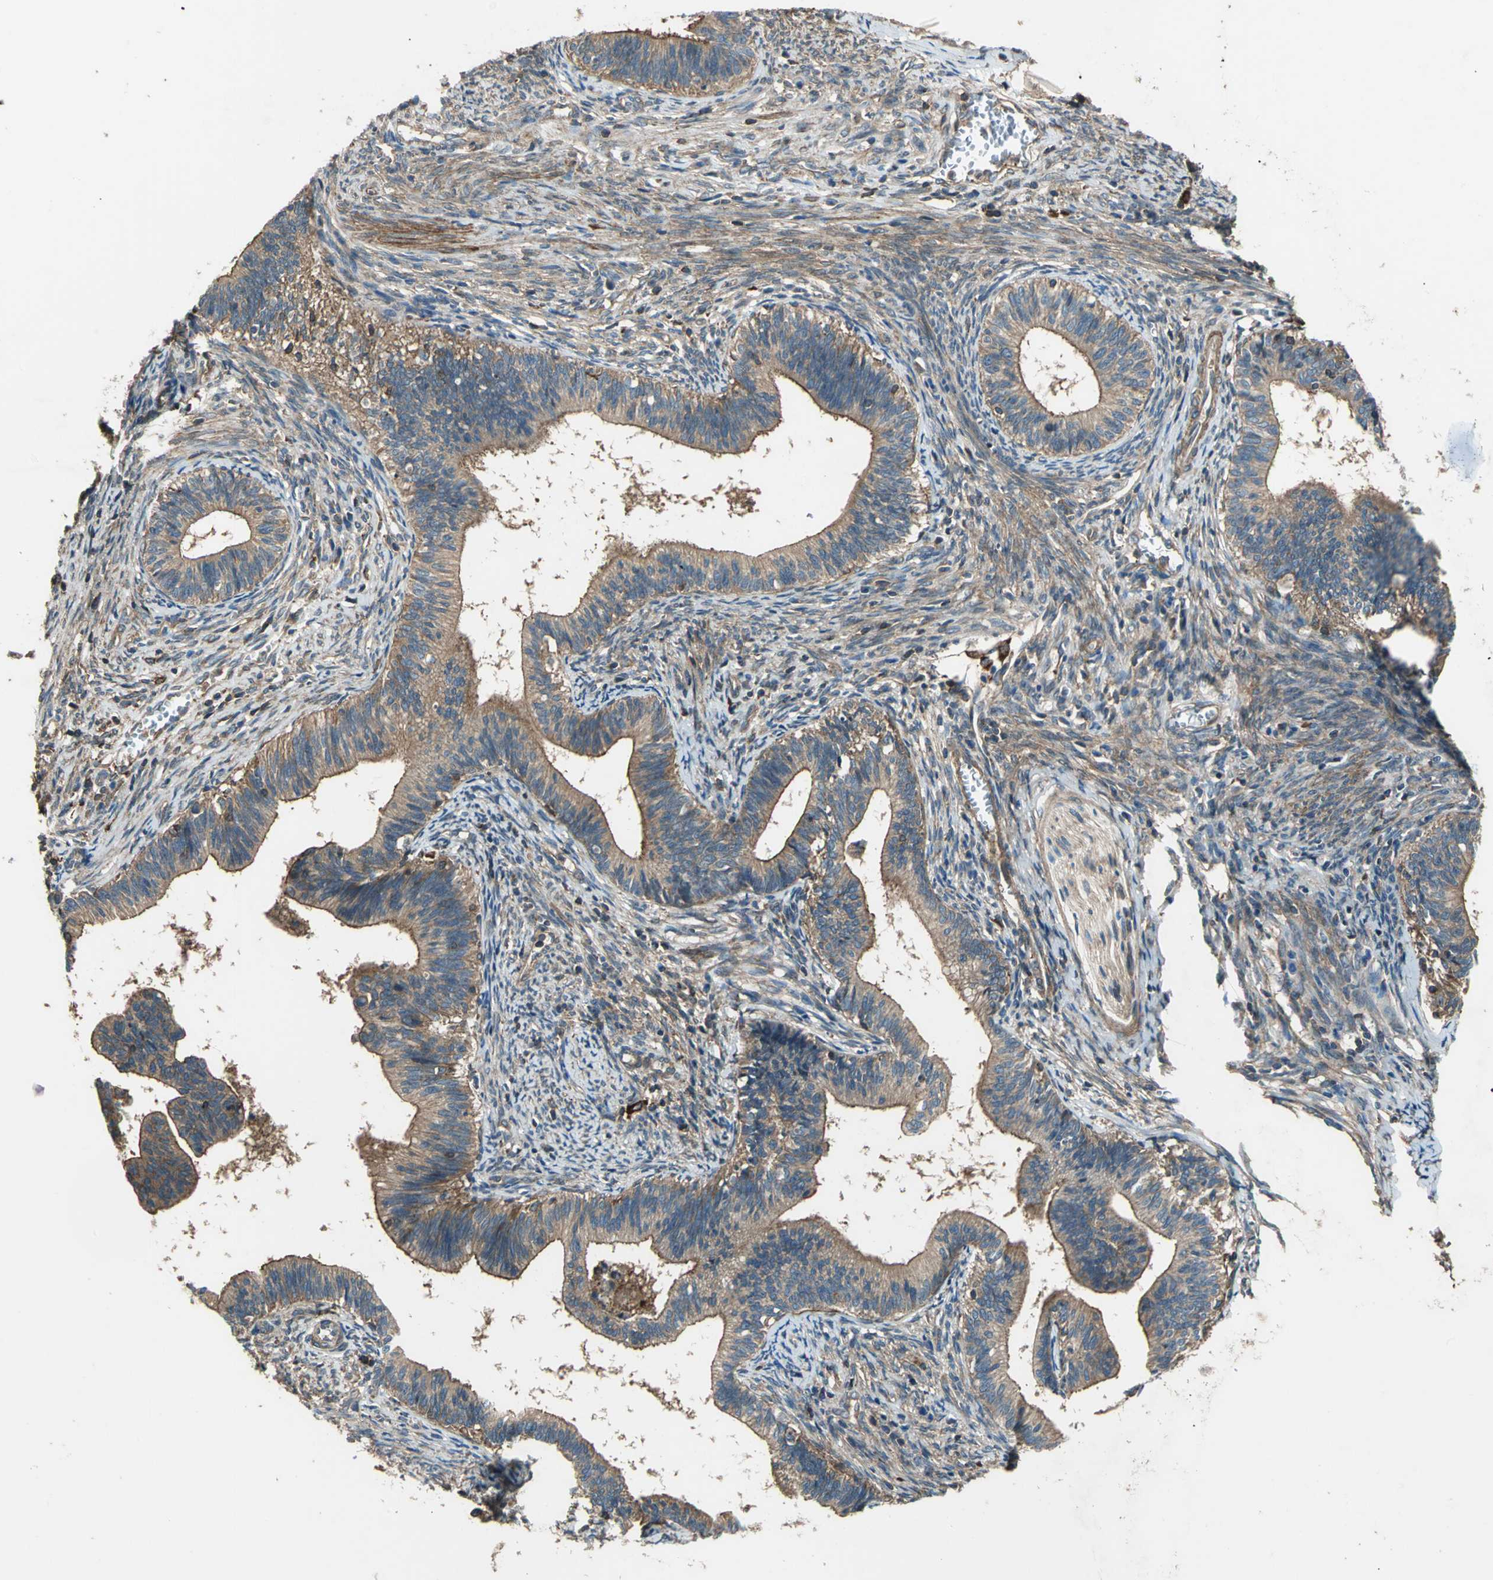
{"staining": {"intensity": "moderate", "quantity": ">75%", "location": "cytoplasmic/membranous"}, "tissue": "cervical cancer", "cell_type": "Tumor cells", "image_type": "cancer", "snomed": [{"axis": "morphology", "description": "Adenocarcinoma, NOS"}, {"axis": "topography", "description": "Cervix"}], "caption": "Human adenocarcinoma (cervical) stained with a brown dye reveals moderate cytoplasmic/membranous positive expression in about >75% of tumor cells.", "gene": "PARVA", "patient": {"sex": "female", "age": 44}}